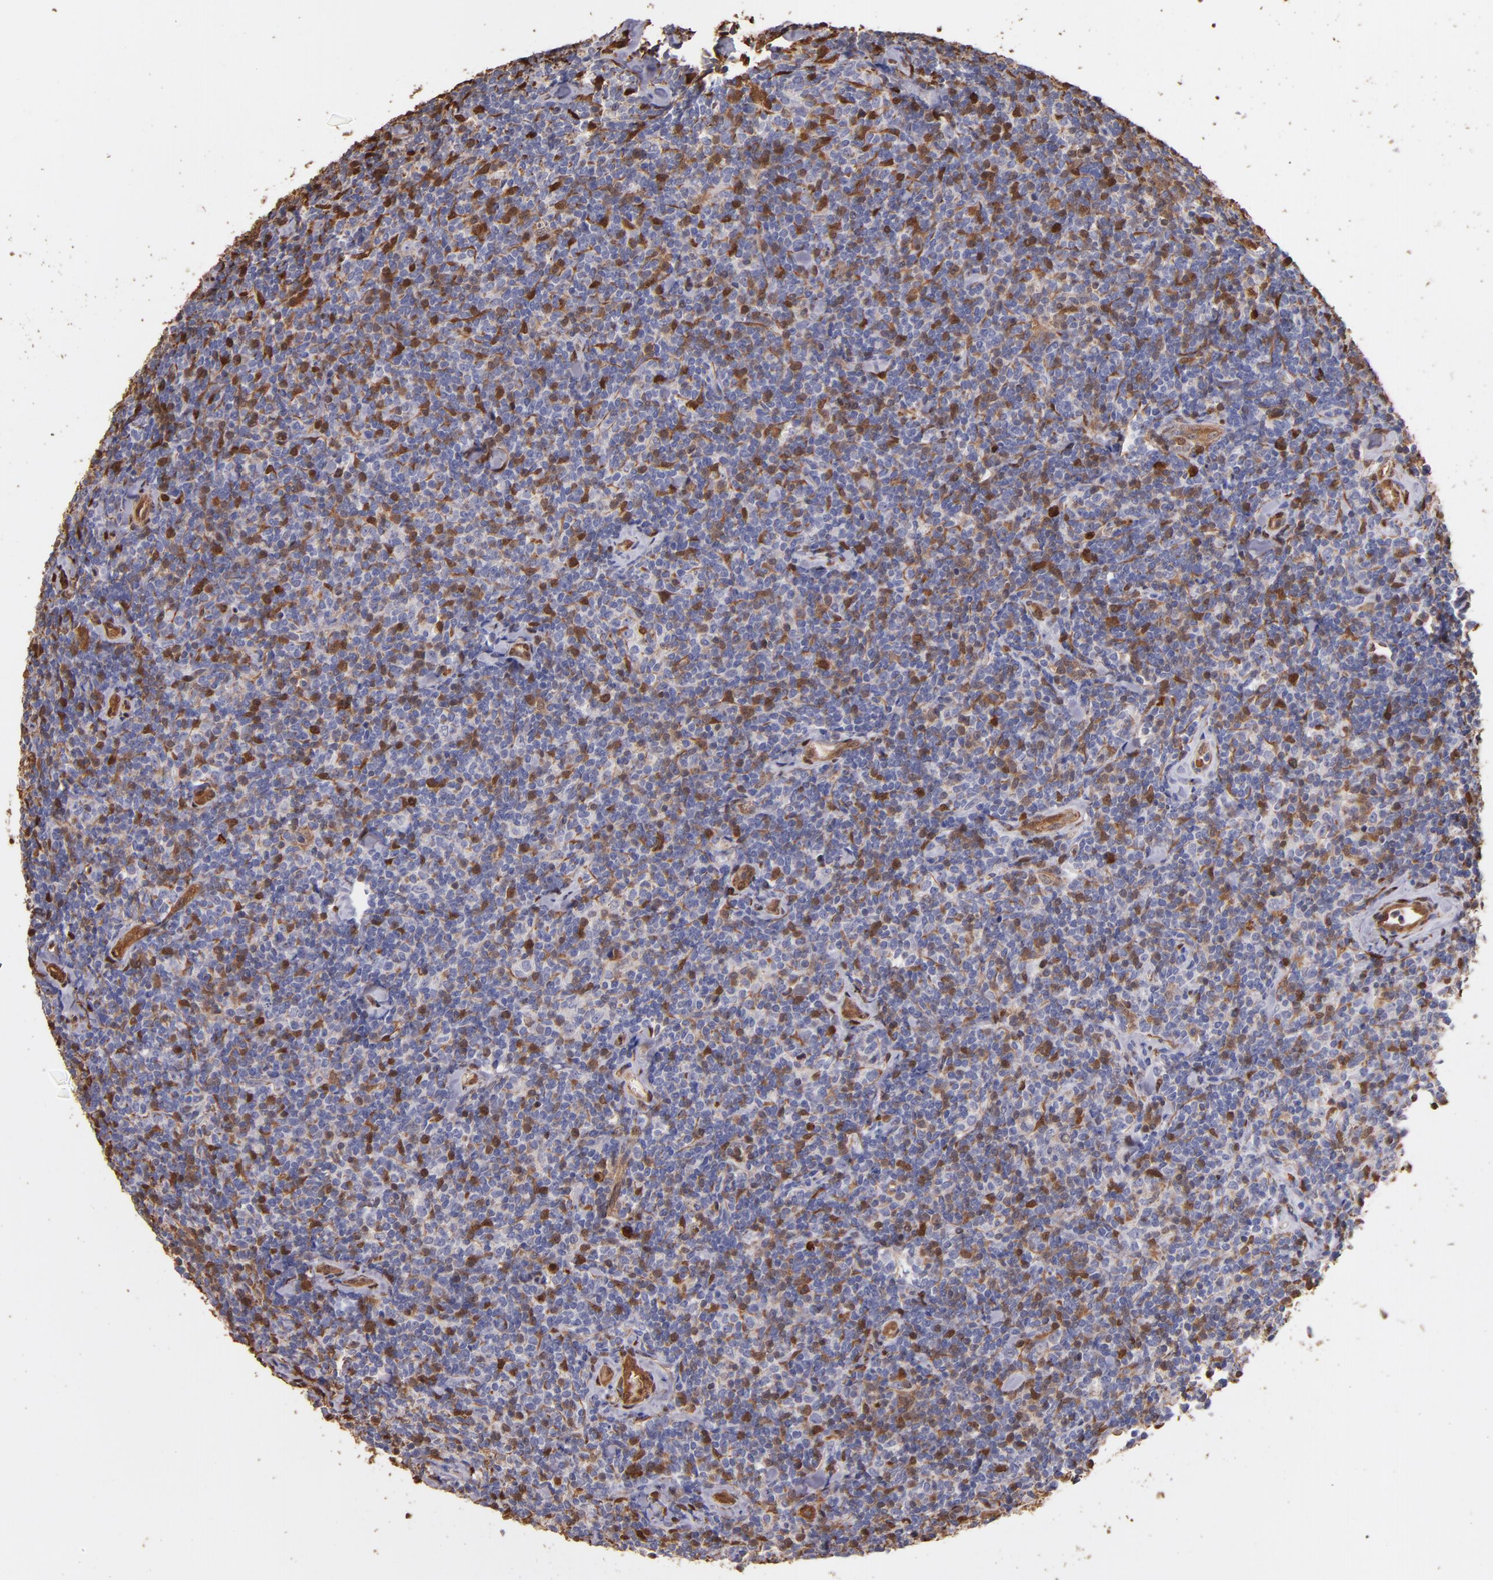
{"staining": {"intensity": "strong", "quantity": "25%-75%", "location": "cytoplasmic/membranous,nuclear"}, "tissue": "lymphoma", "cell_type": "Tumor cells", "image_type": "cancer", "snomed": [{"axis": "morphology", "description": "Malignant lymphoma, non-Hodgkin's type, Low grade"}, {"axis": "topography", "description": "Lymph node"}], "caption": "This micrograph displays immunohistochemistry (IHC) staining of human malignant lymphoma, non-Hodgkin's type (low-grade), with high strong cytoplasmic/membranous and nuclear staining in about 25%-75% of tumor cells.", "gene": "S100A6", "patient": {"sex": "female", "age": 56}}